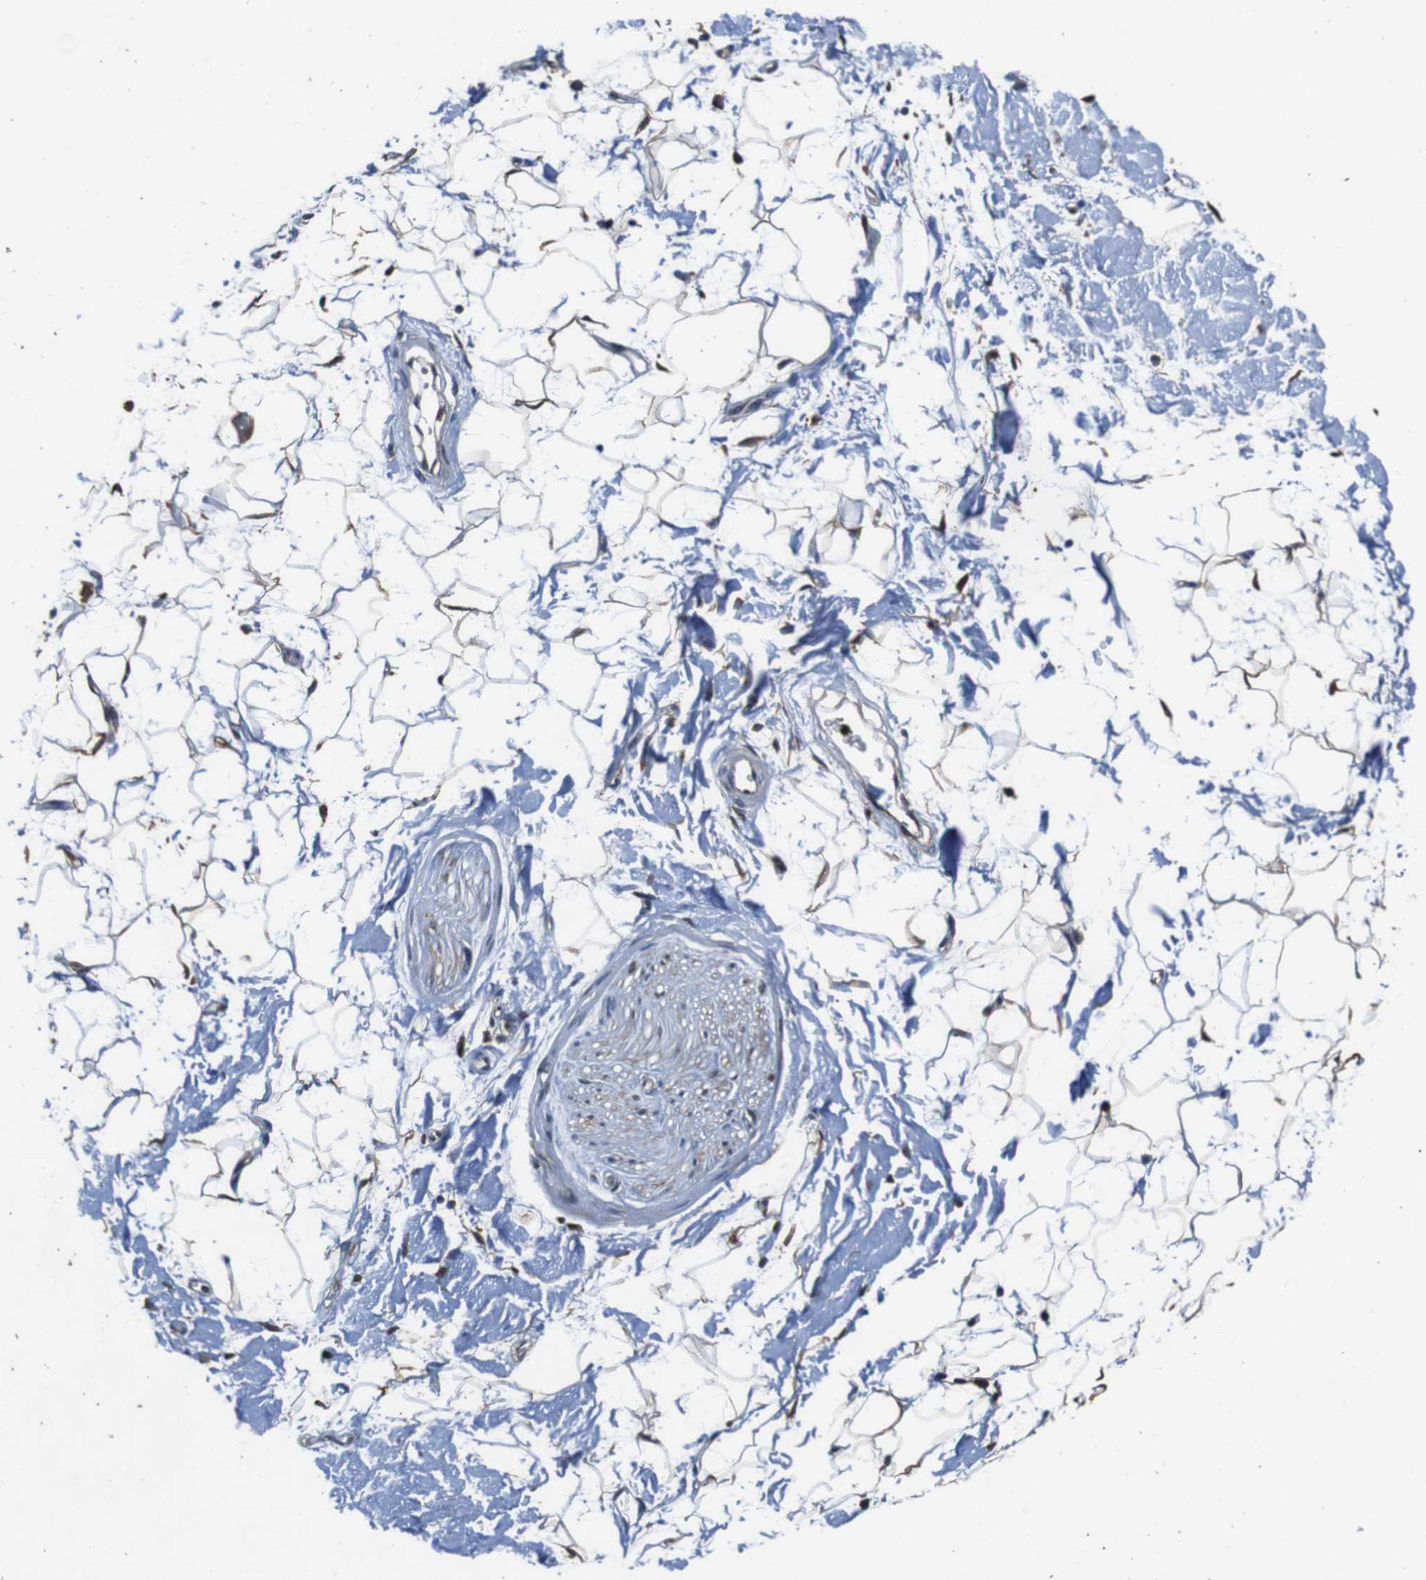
{"staining": {"intensity": "weak", "quantity": ">75%", "location": "cytoplasmic/membranous"}, "tissue": "adipose tissue", "cell_type": "Adipocytes", "image_type": "normal", "snomed": [{"axis": "morphology", "description": "Normal tissue, NOS"}, {"axis": "topography", "description": "Soft tissue"}], "caption": "Brown immunohistochemical staining in benign human adipose tissue exhibits weak cytoplasmic/membranous staining in approximately >75% of adipocytes.", "gene": "ANXA1", "patient": {"sex": "male", "age": 72}}